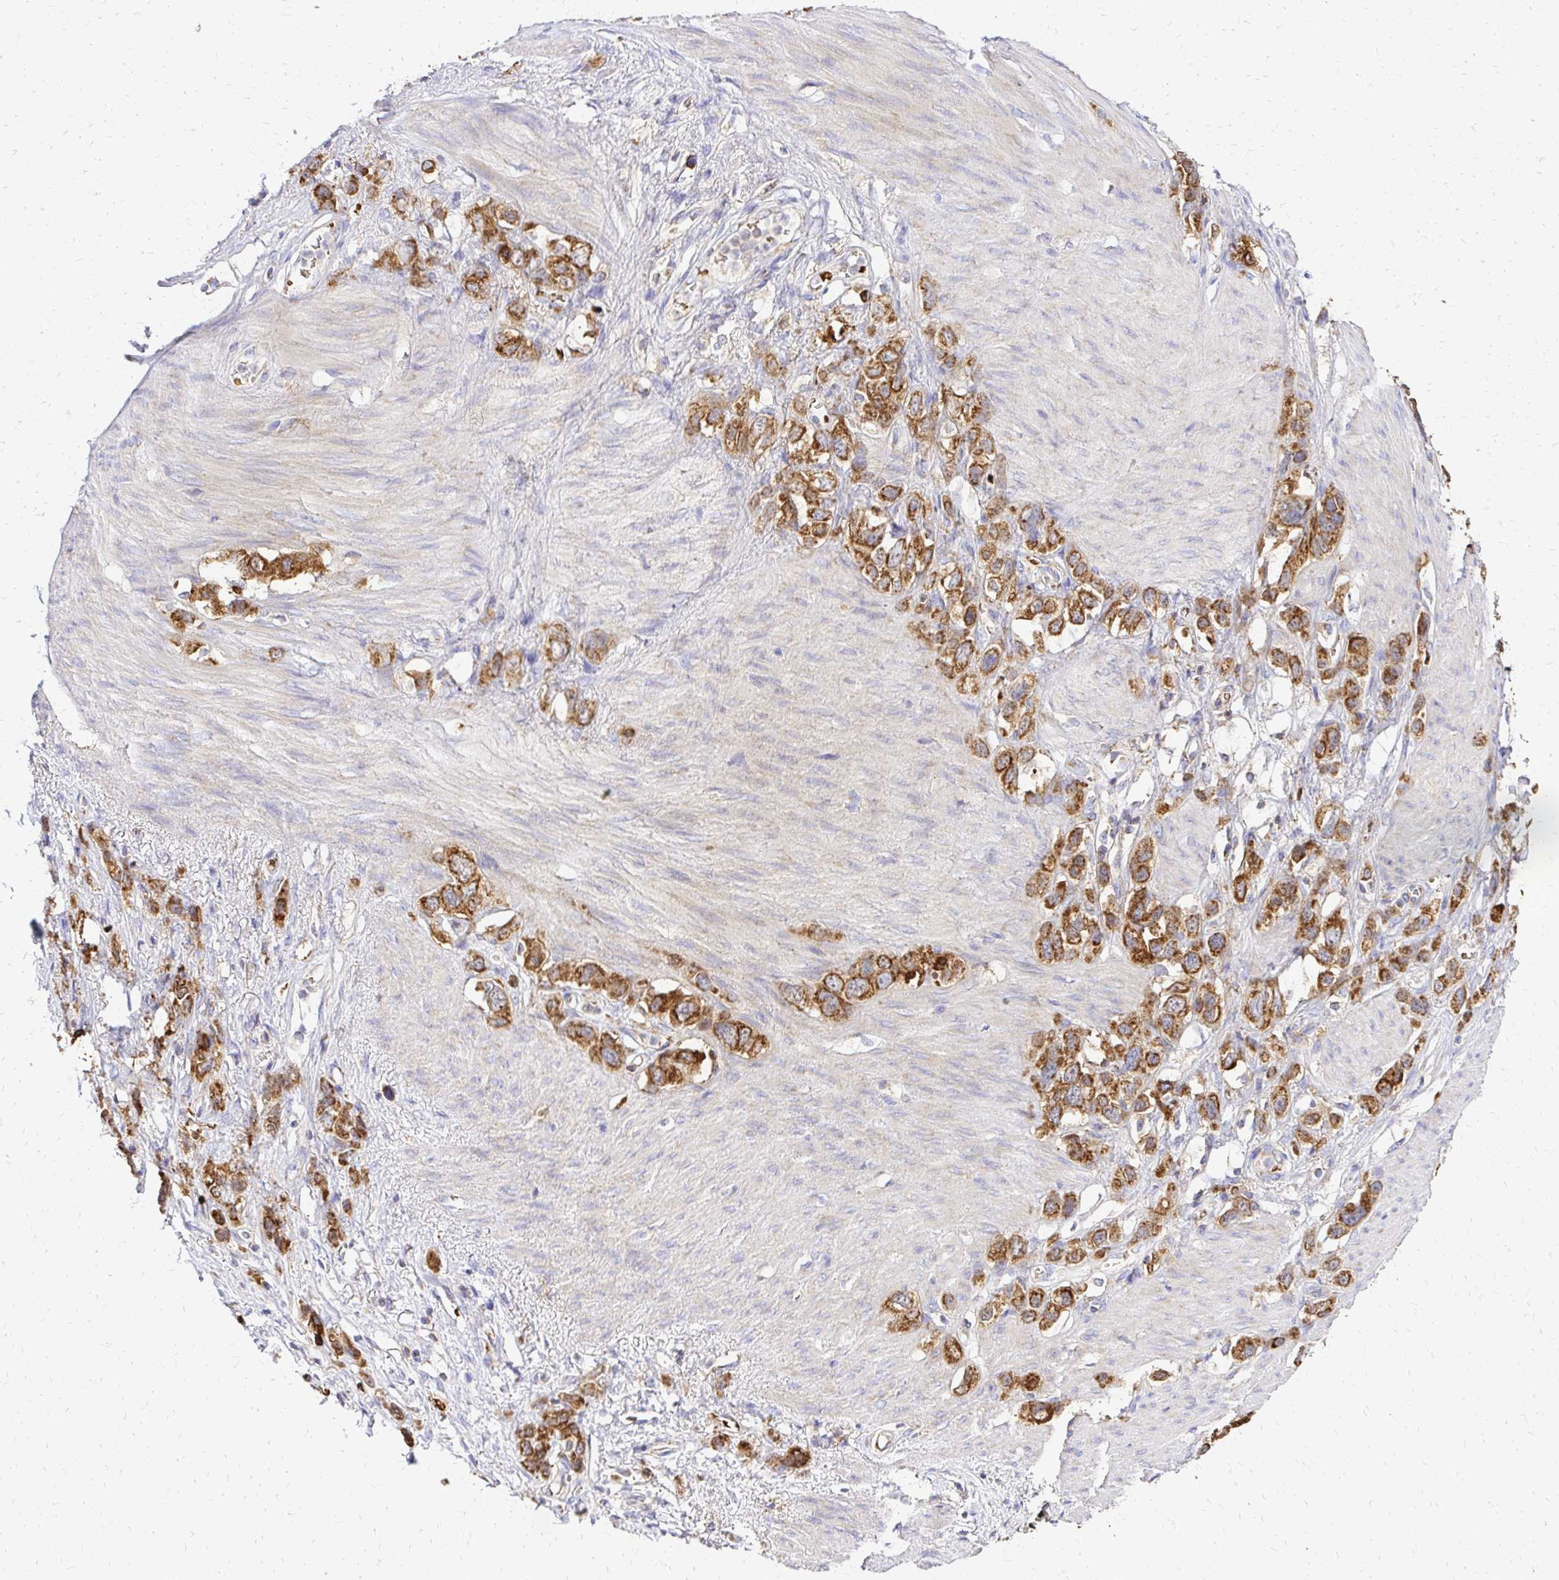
{"staining": {"intensity": "moderate", "quantity": ">75%", "location": "cytoplasmic/membranous"}, "tissue": "stomach cancer", "cell_type": "Tumor cells", "image_type": "cancer", "snomed": [{"axis": "morphology", "description": "Adenocarcinoma, NOS"}, {"axis": "topography", "description": "Stomach"}], "caption": "Stomach adenocarcinoma stained with a protein marker displays moderate staining in tumor cells.", "gene": "MRPL13", "patient": {"sex": "female", "age": 65}}